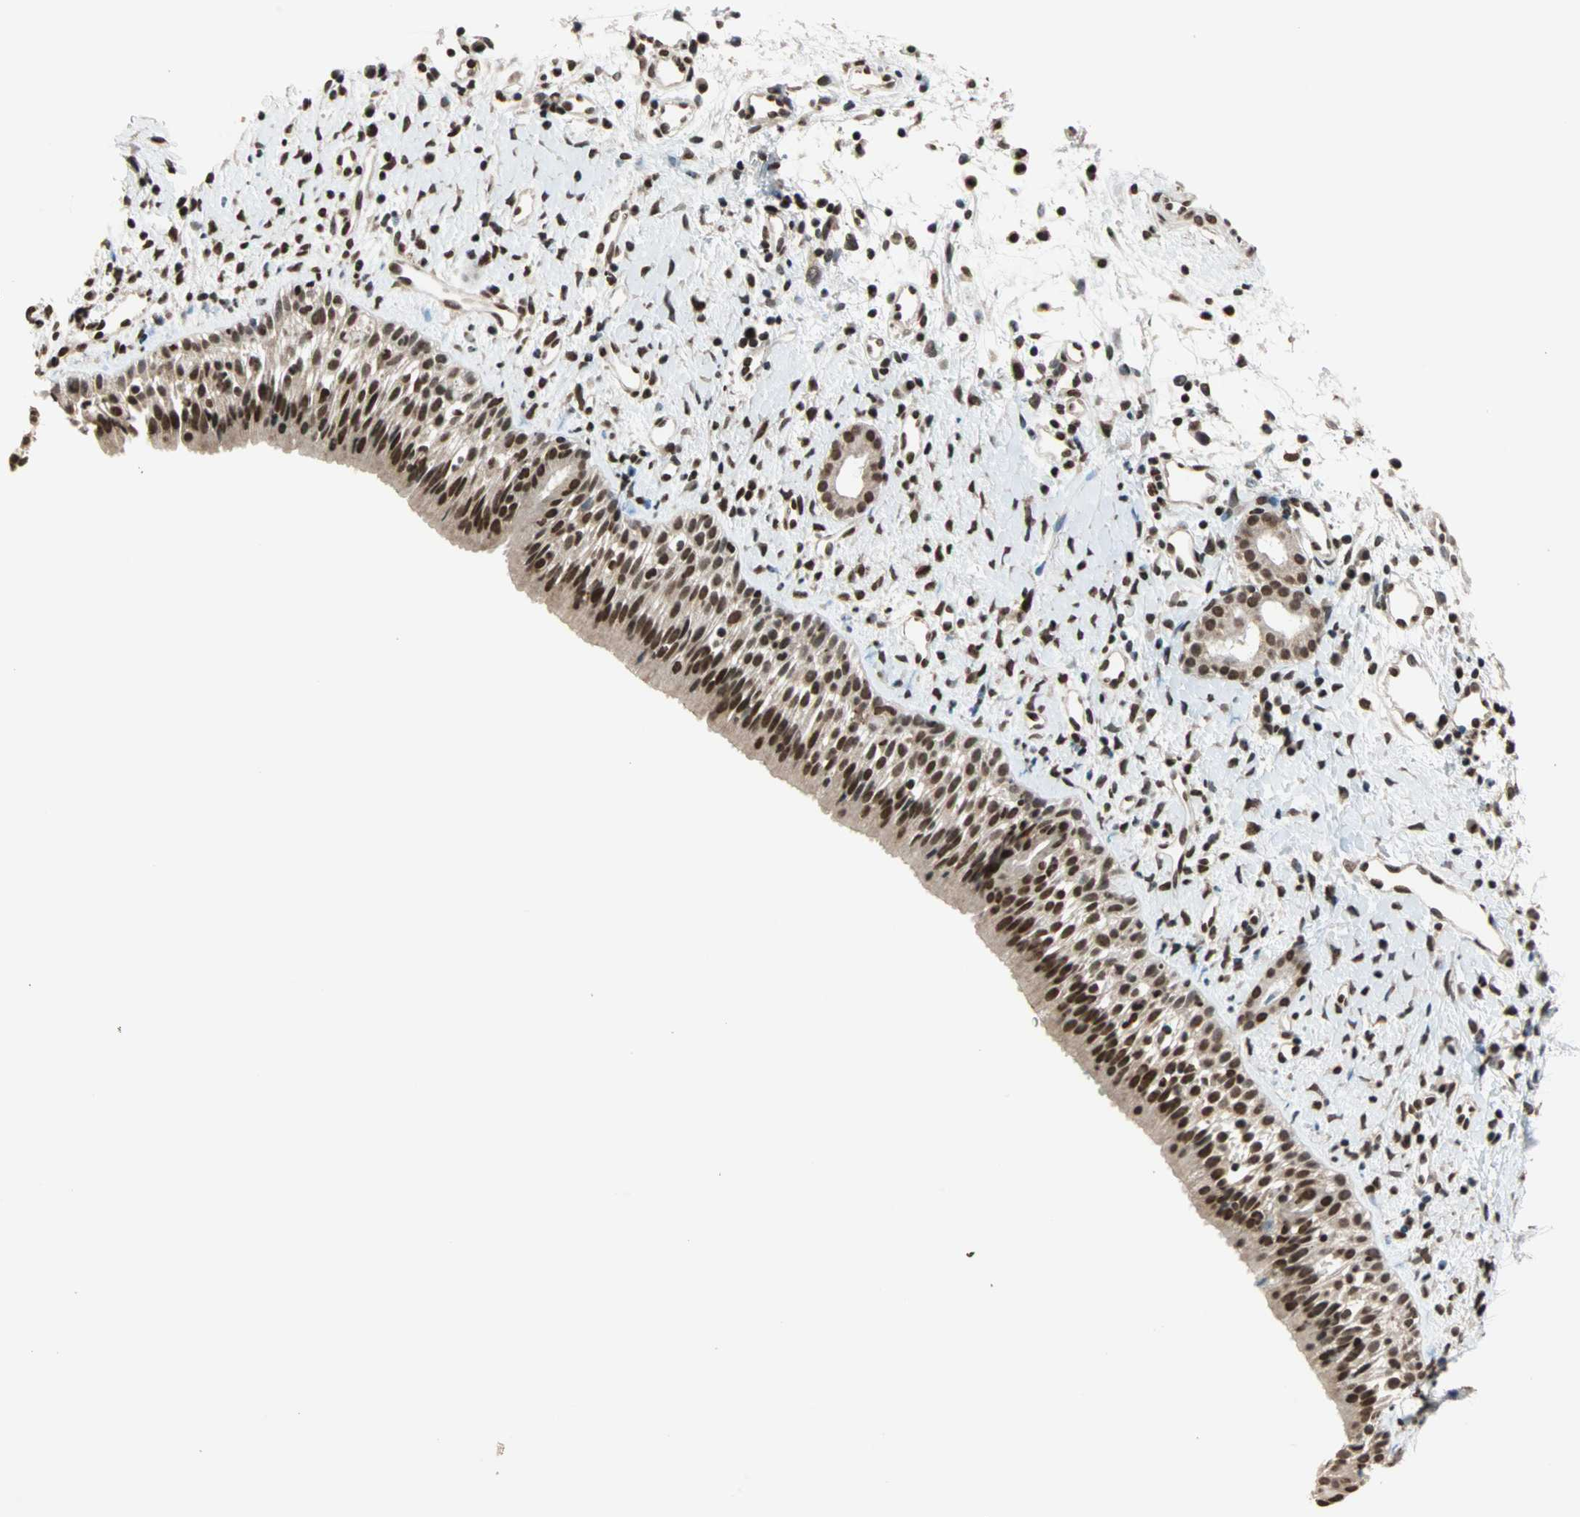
{"staining": {"intensity": "strong", "quantity": ">75%", "location": "nuclear"}, "tissue": "nasopharynx", "cell_type": "Respiratory epithelial cells", "image_type": "normal", "snomed": [{"axis": "morphology", "description": "Normal tissue, NOS"}, {"axis": "topography", "description": "Nasopharynx"}], "caption": "Respiratory epithelial cells reveal strong nuclear staining in about >75% of cells in benign nasopharynx.", "gene": "DAZAP1", "patient": {"sex": "male", "age": 22}}